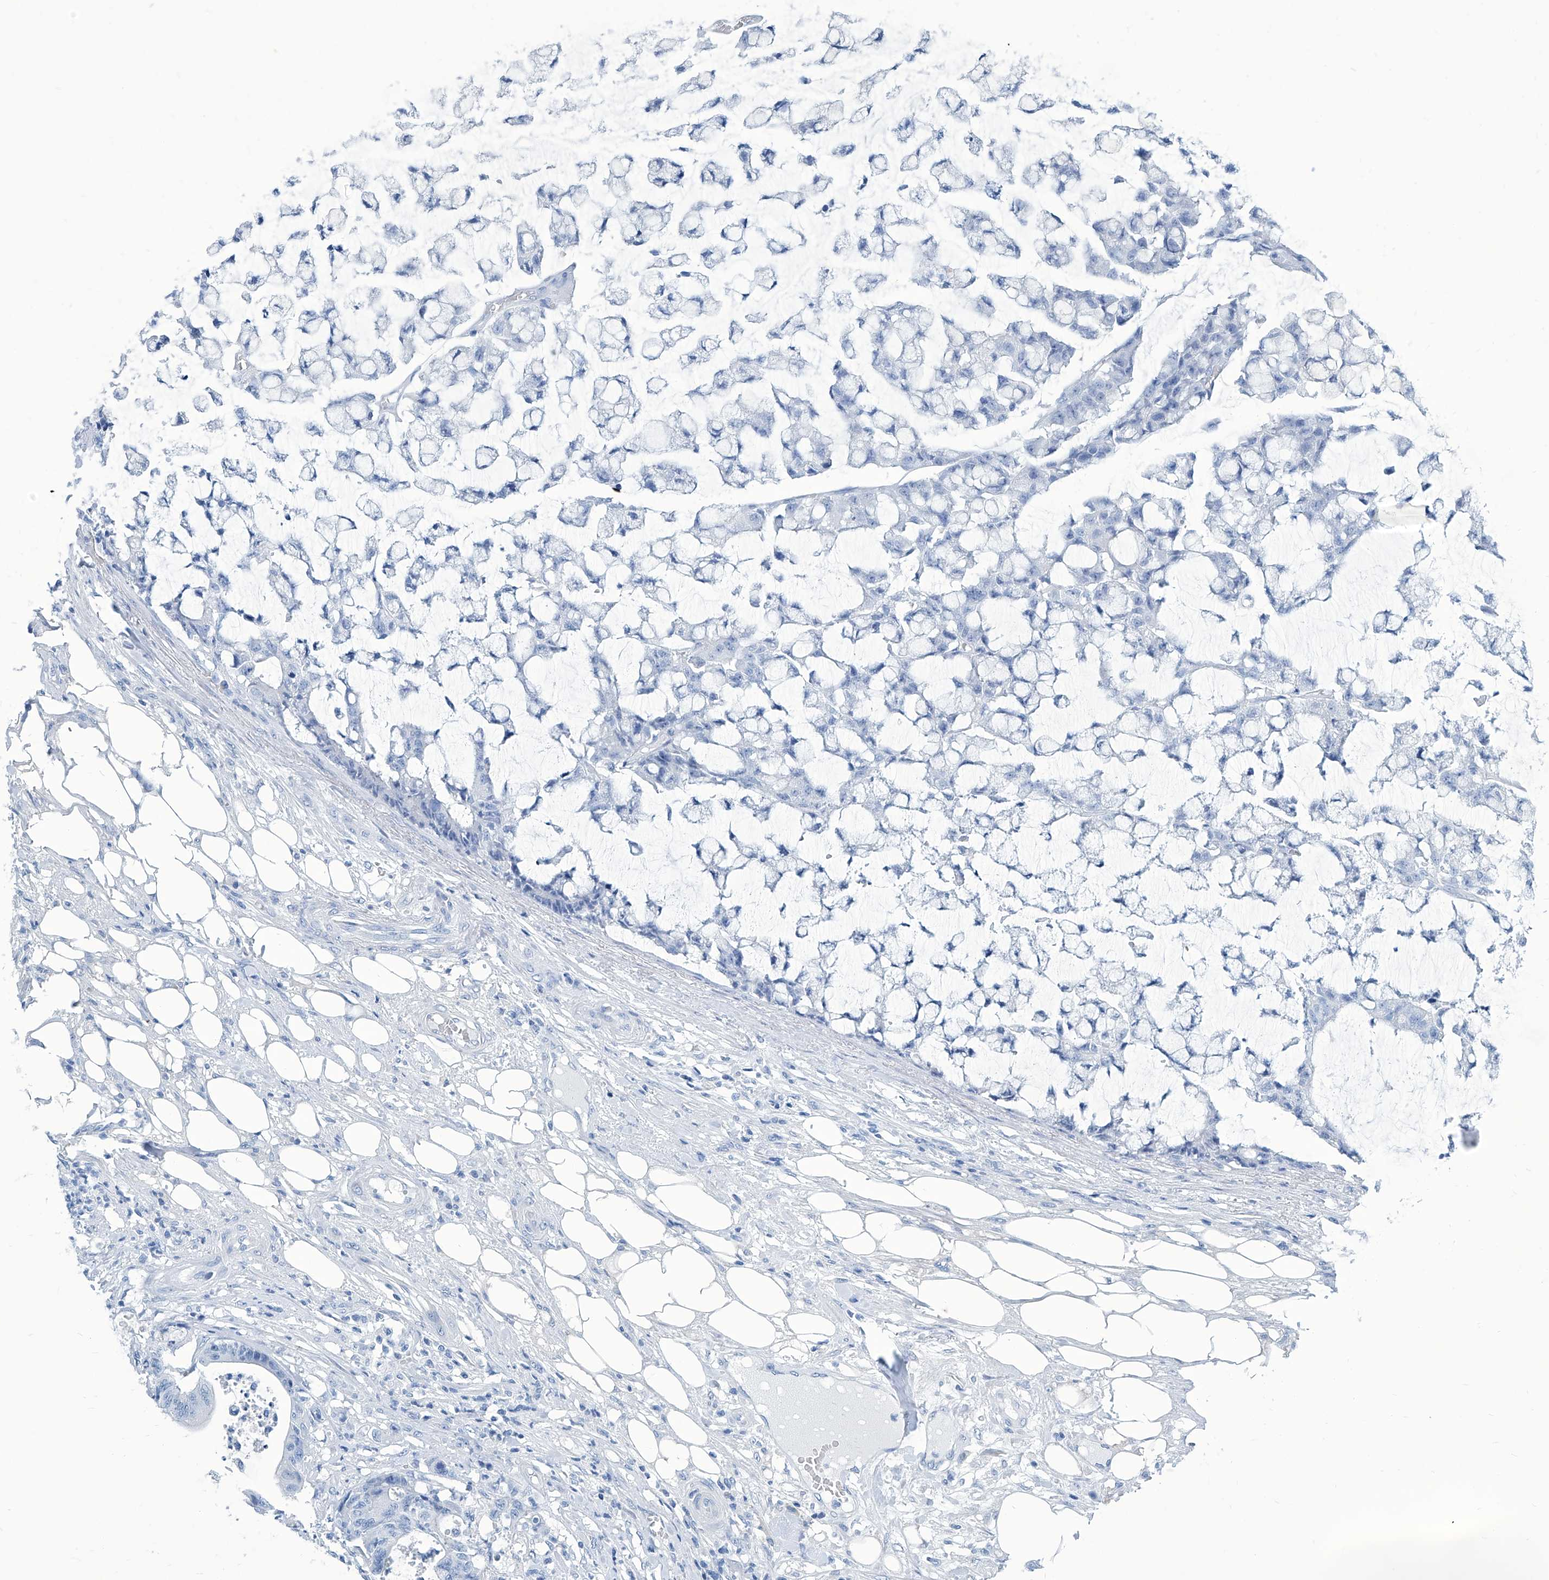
{"staining": {"intensity": "negative", "quantity": "none", "location": "none"}, "tissue": "colorectal cancer", "cell_type": "Tumor cells", "image_type": "cancer", "snomed": [{"axis": "morphology", "description": "Adenocarcinoma, NOS"}, {"axis": "topography", "description": "Colon"}], "caption": "Immunohistochemistry micrograph of neoplastic tissue: human colorectal cancer stained with DAB (3,3'-diaminobenzidine) displays no significant protein positivity in tumor cells.", "gene": "ZNF519", "patient": {"sex": "female", "age": 84}}